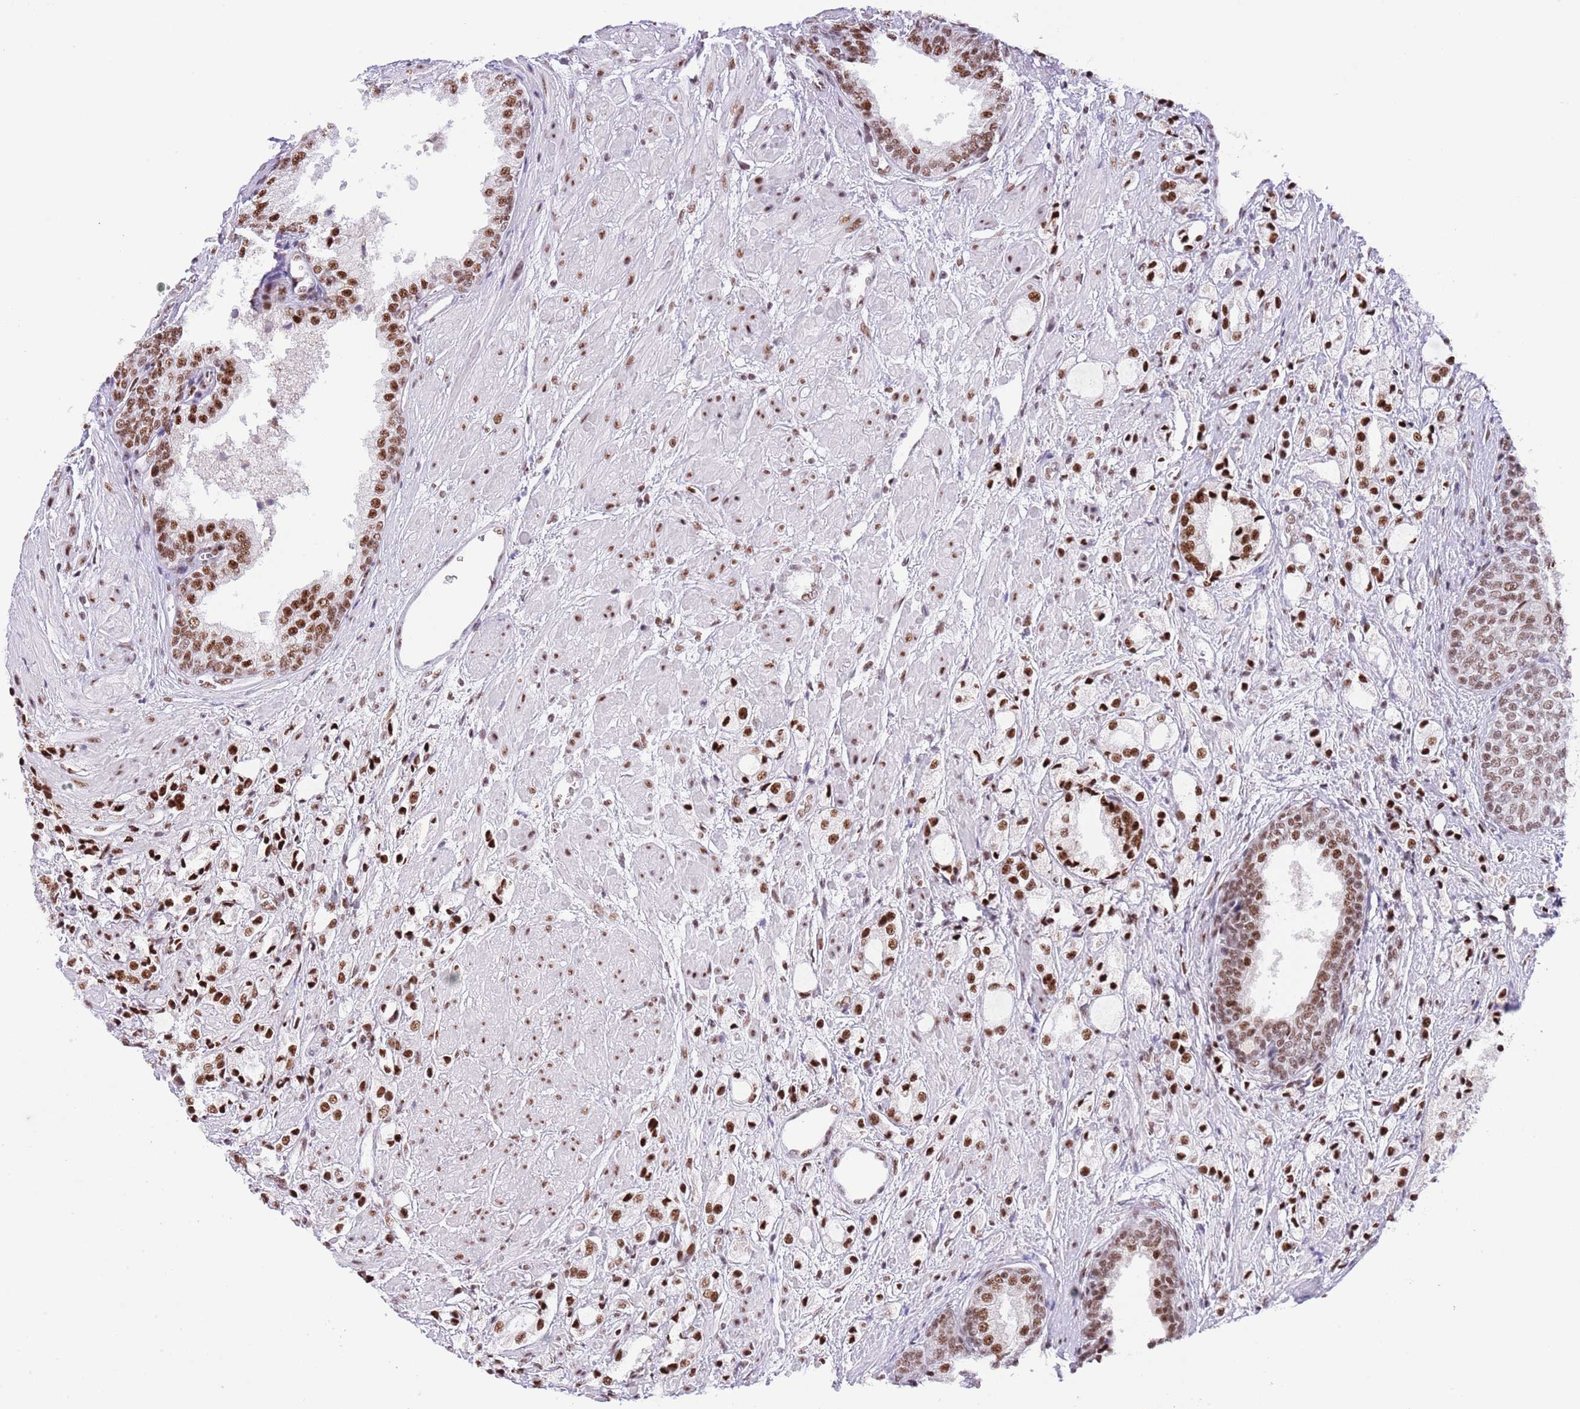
{"staining": {"intensity": "strong", "quantity": ">75%", "location": "nuclear"}, "tissue": "prostate cancer", "cell_type": "Tumor cells", "image_type": "cancer", "snomed": [{"axis": "morphology", "description": "Adenocarcinoma, High grade"}, {"axis": "topography", "description": "Prostate"}], "caption": "Immunohistochemistry (IHC) (DAB) staining of prostate cancer displays strong nuclear protein staining in approximately >75% of tumor cells. (DAB (3,3'-diaminobenzidine) IHC with brightfield microscopy, high magnification).", "gene": "SF3A2", "patient": {"sex": "male", "age": 50}}